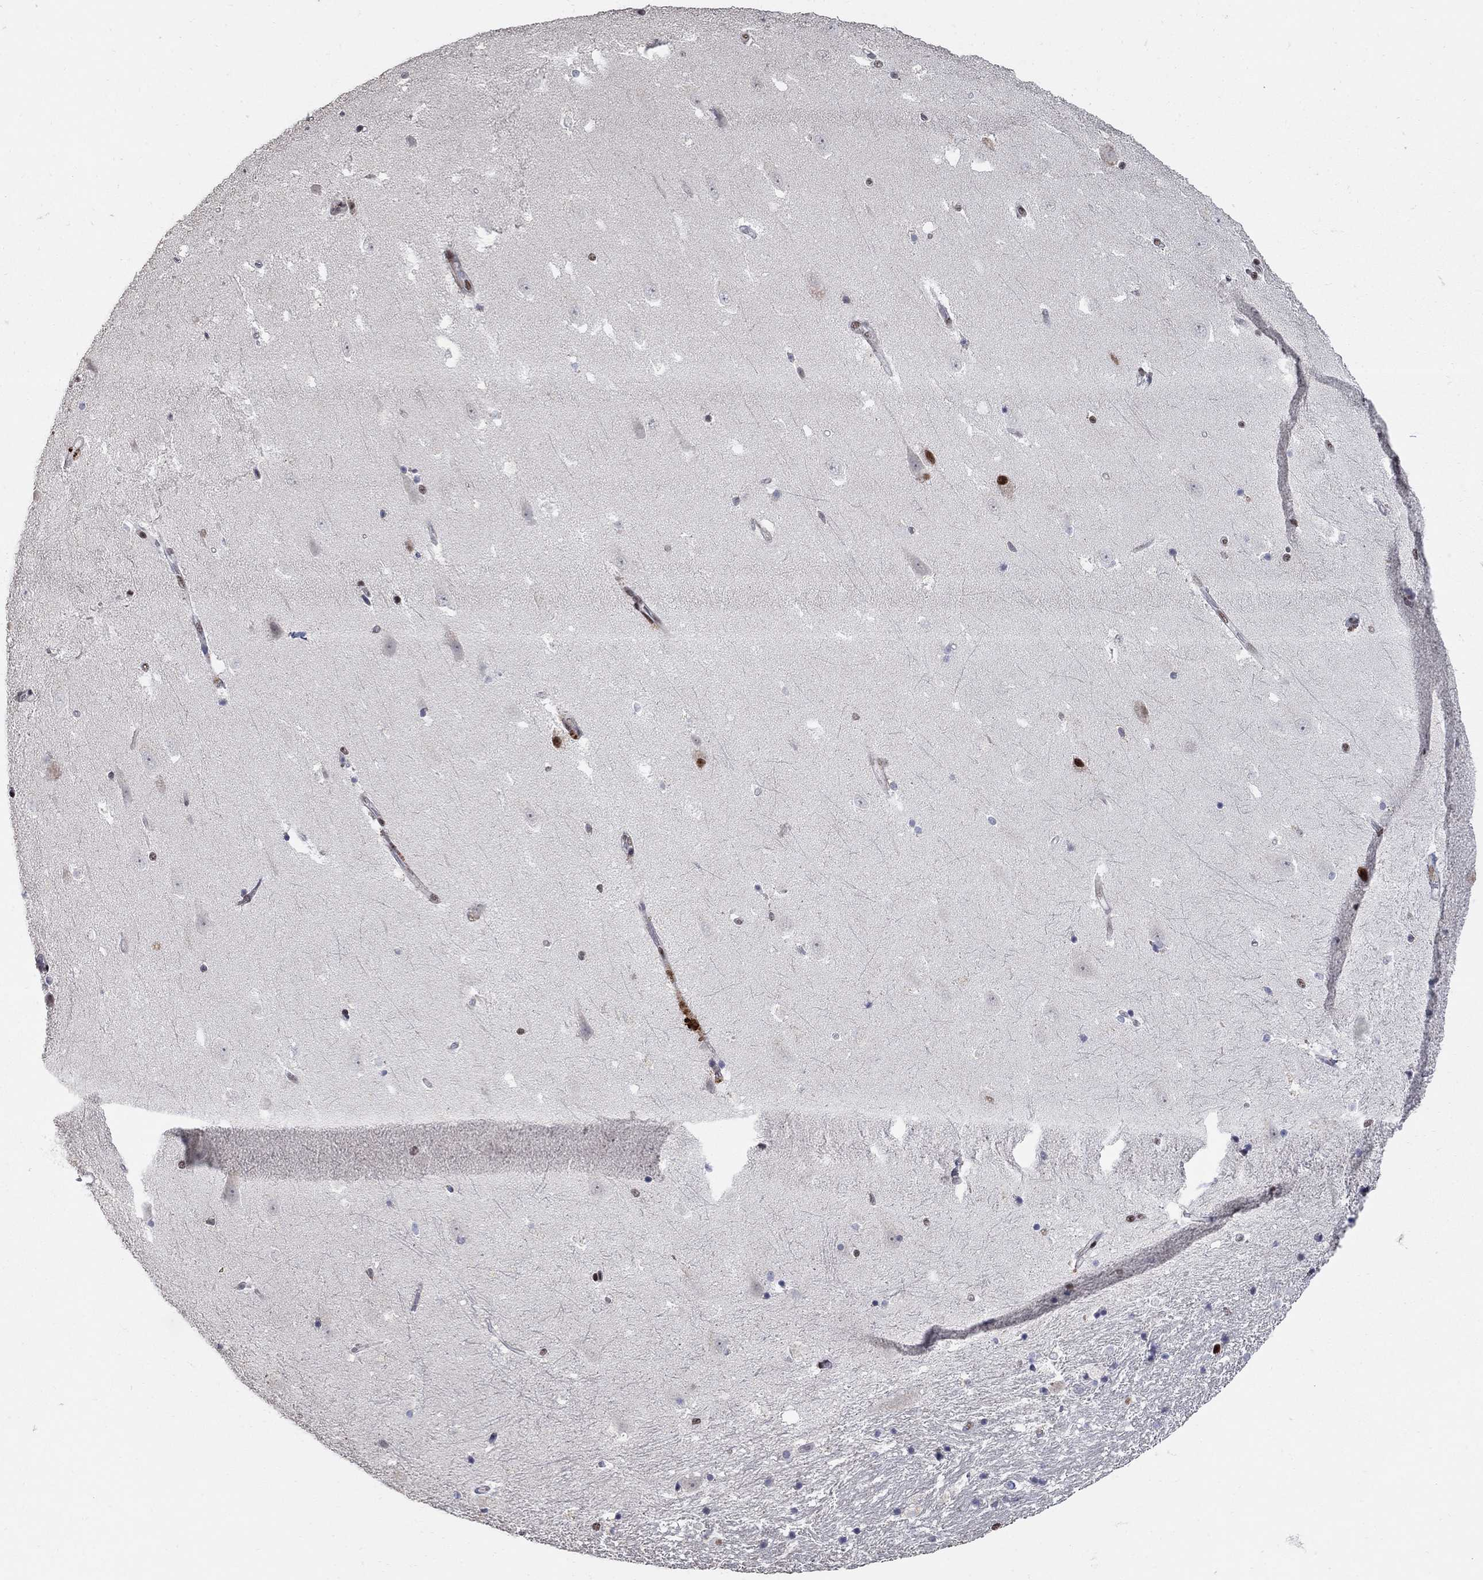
{"staining": {"intensity": "strong", "quantity": "<25%", "location": "nuclear"}, "tissue": "hippocampus", "cell_type": "Glial cells", "image_type": "normal", "snomed": [{"axis": "morphology", "description": "Normal tissue, NOS"}, {"axis": "topography", "description": "Hippocampus"}], "caption": "Immunohistochemical staining of unremarkable human hippocampus reveals <25% levels of strong nuclear protein positivity in about <25% of glial cells.", "gene": "PNISR", "patient": {"sex": "male", "age": 49}}